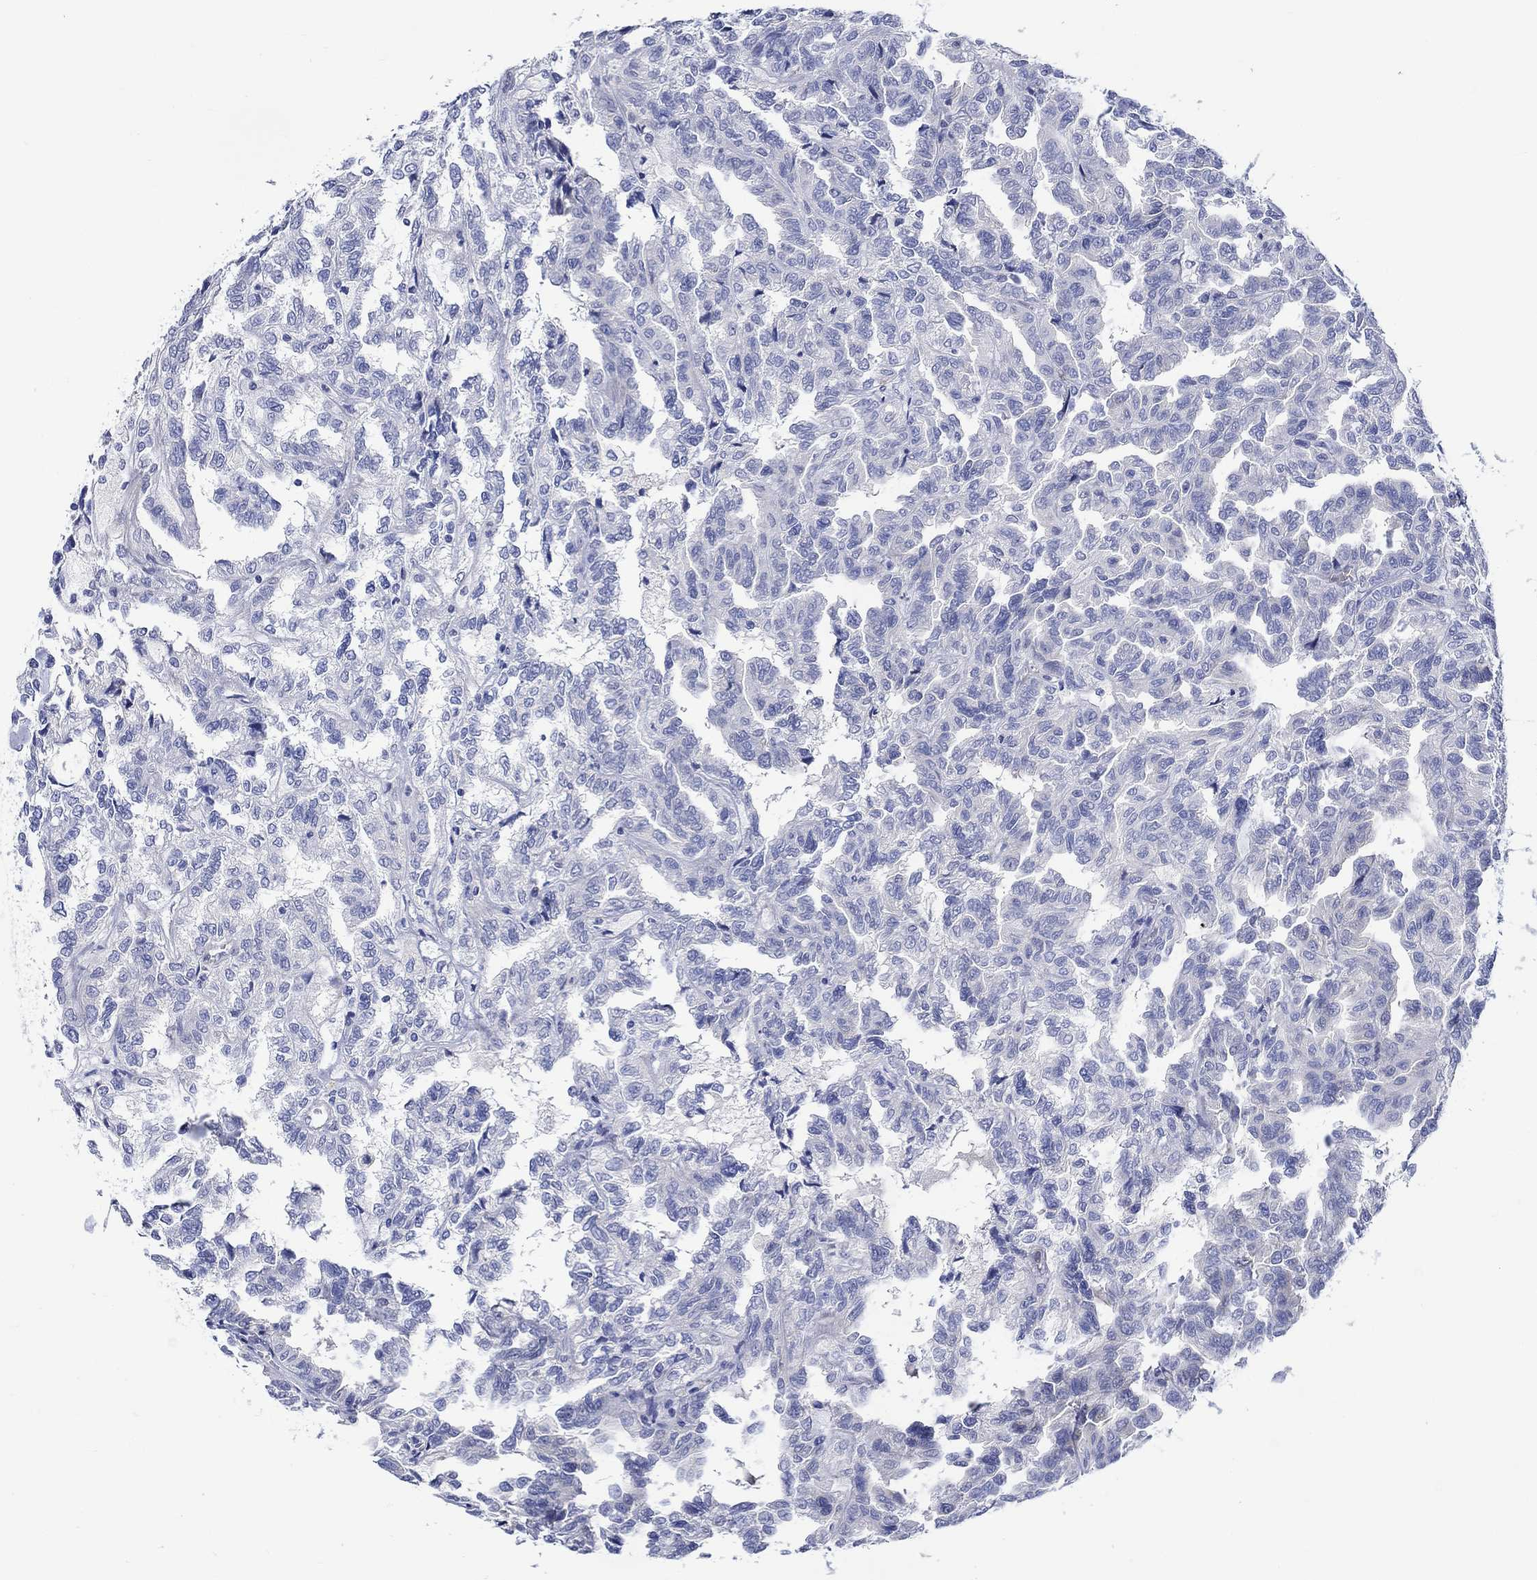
{"staining": {"intensity": "negative", "quantity": "none", "location": "none"}, "tissue": "renal cancer", "cell_type": "Tumor cells", "image_type": "cancer", "snomed": [{"axis": "morphology", "description": "Adenocarcinoma, NOS"}, {"axis": "topography", "description": "Kidney"}], "caption": "The photomicrograph exhibits no staining of tumor cells in renal cancer (adenocarcinoma).", "gene": "NRIP3", "patient": {"sex": "male", "age": 79}}